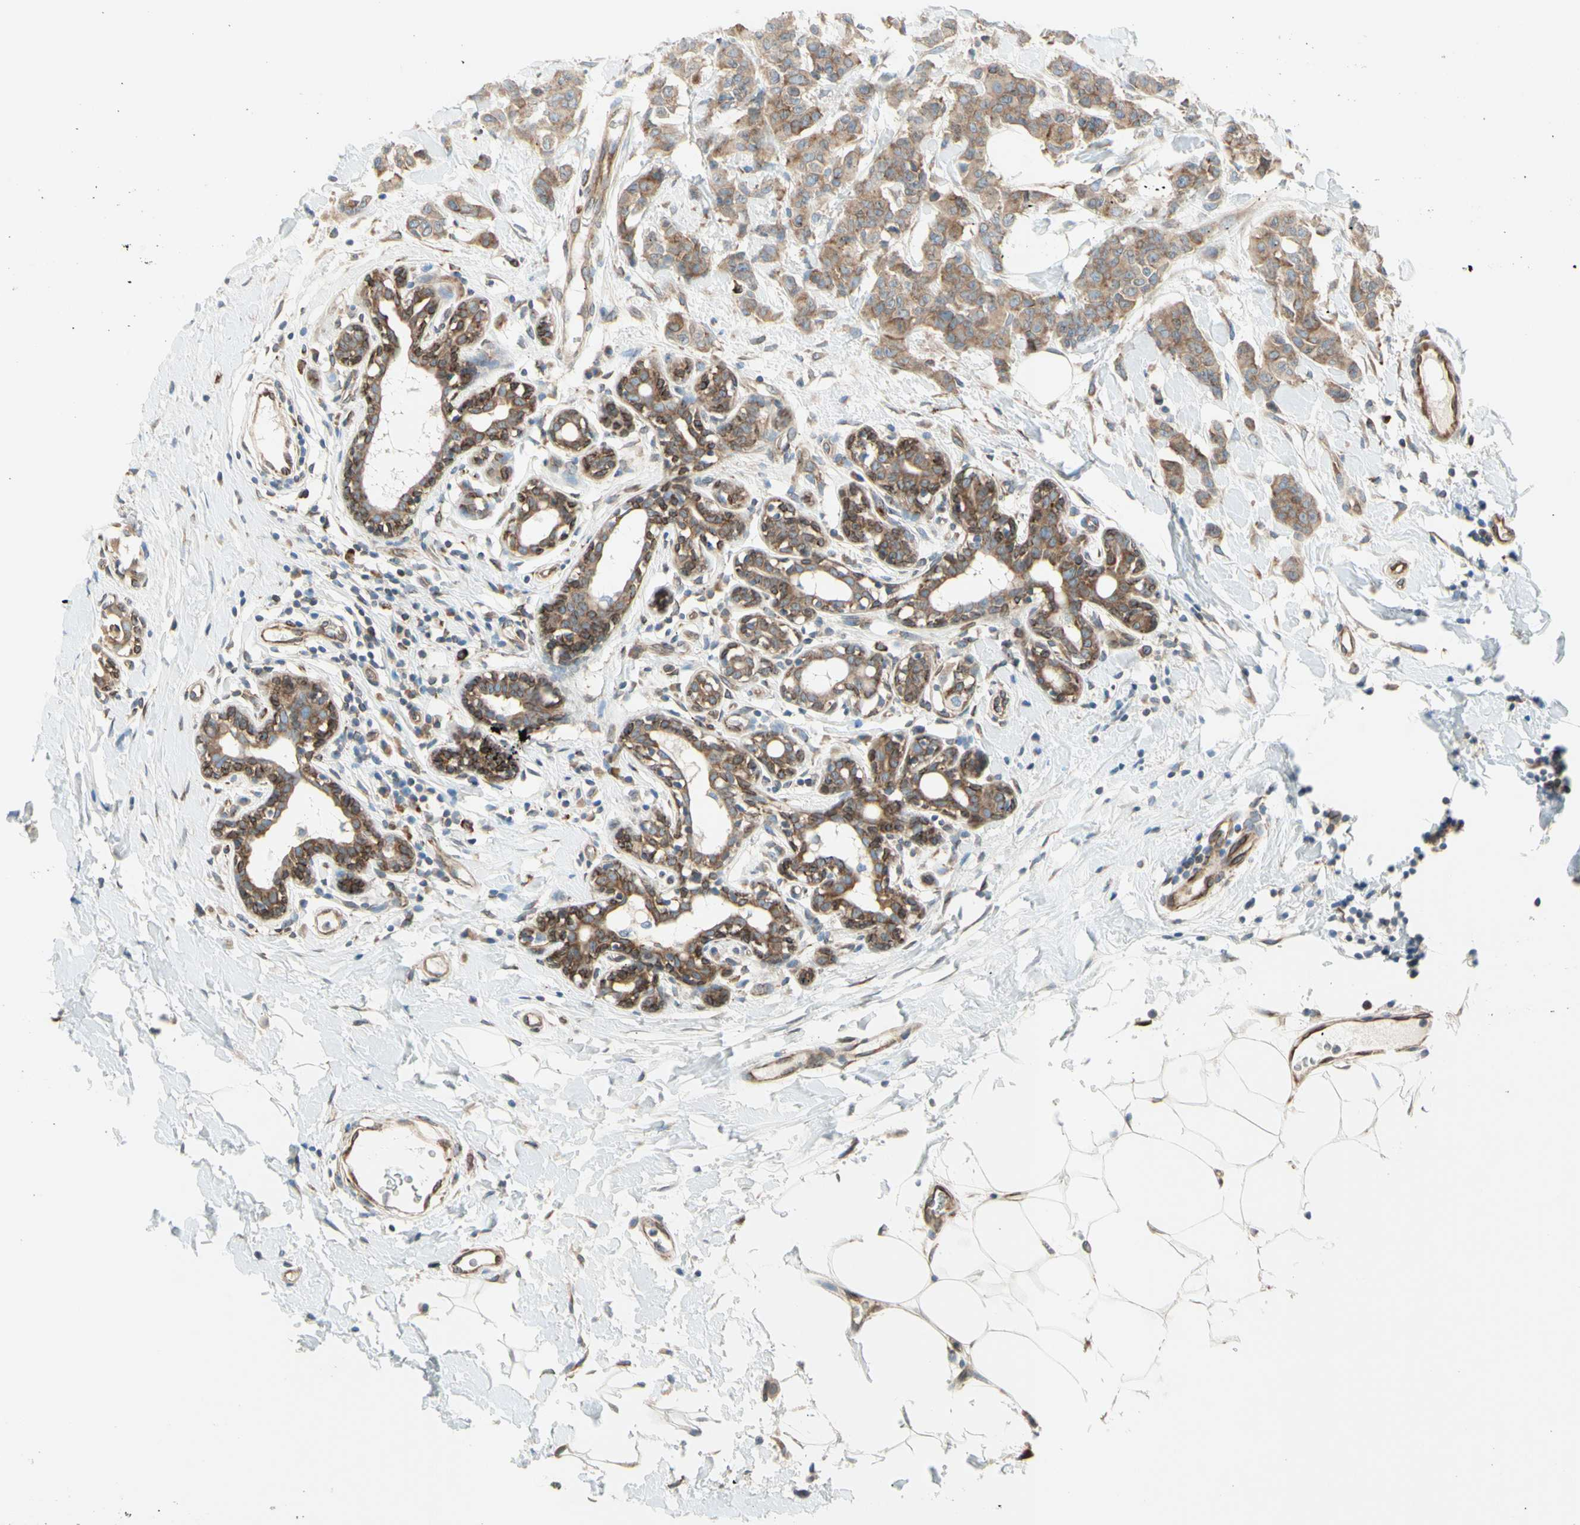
{"staining": {"intensity": "moderate", "quantity": ">75%", "location": "cytoplasmic/membranous"}, "tissue": "breast cancer", "cell_type": "Tumor cells", "image_type": "cancer", "snomed": [{"axis": "morphology", "description": "Normal tissue, NOS"}, {"axis": "morphology", "description": "Duct carcinoma"}, {"axis": "topography", "description": "Breast"}], "caption": "IHC (DAB) staining of infiltrating ductal carcinoma (breast) displays moderate cytoplasmic/membranous protein staining in approximately >75% of tumor cells.", "gene": "TRAF2", "patient": {"sex": "female", "age": 40}}